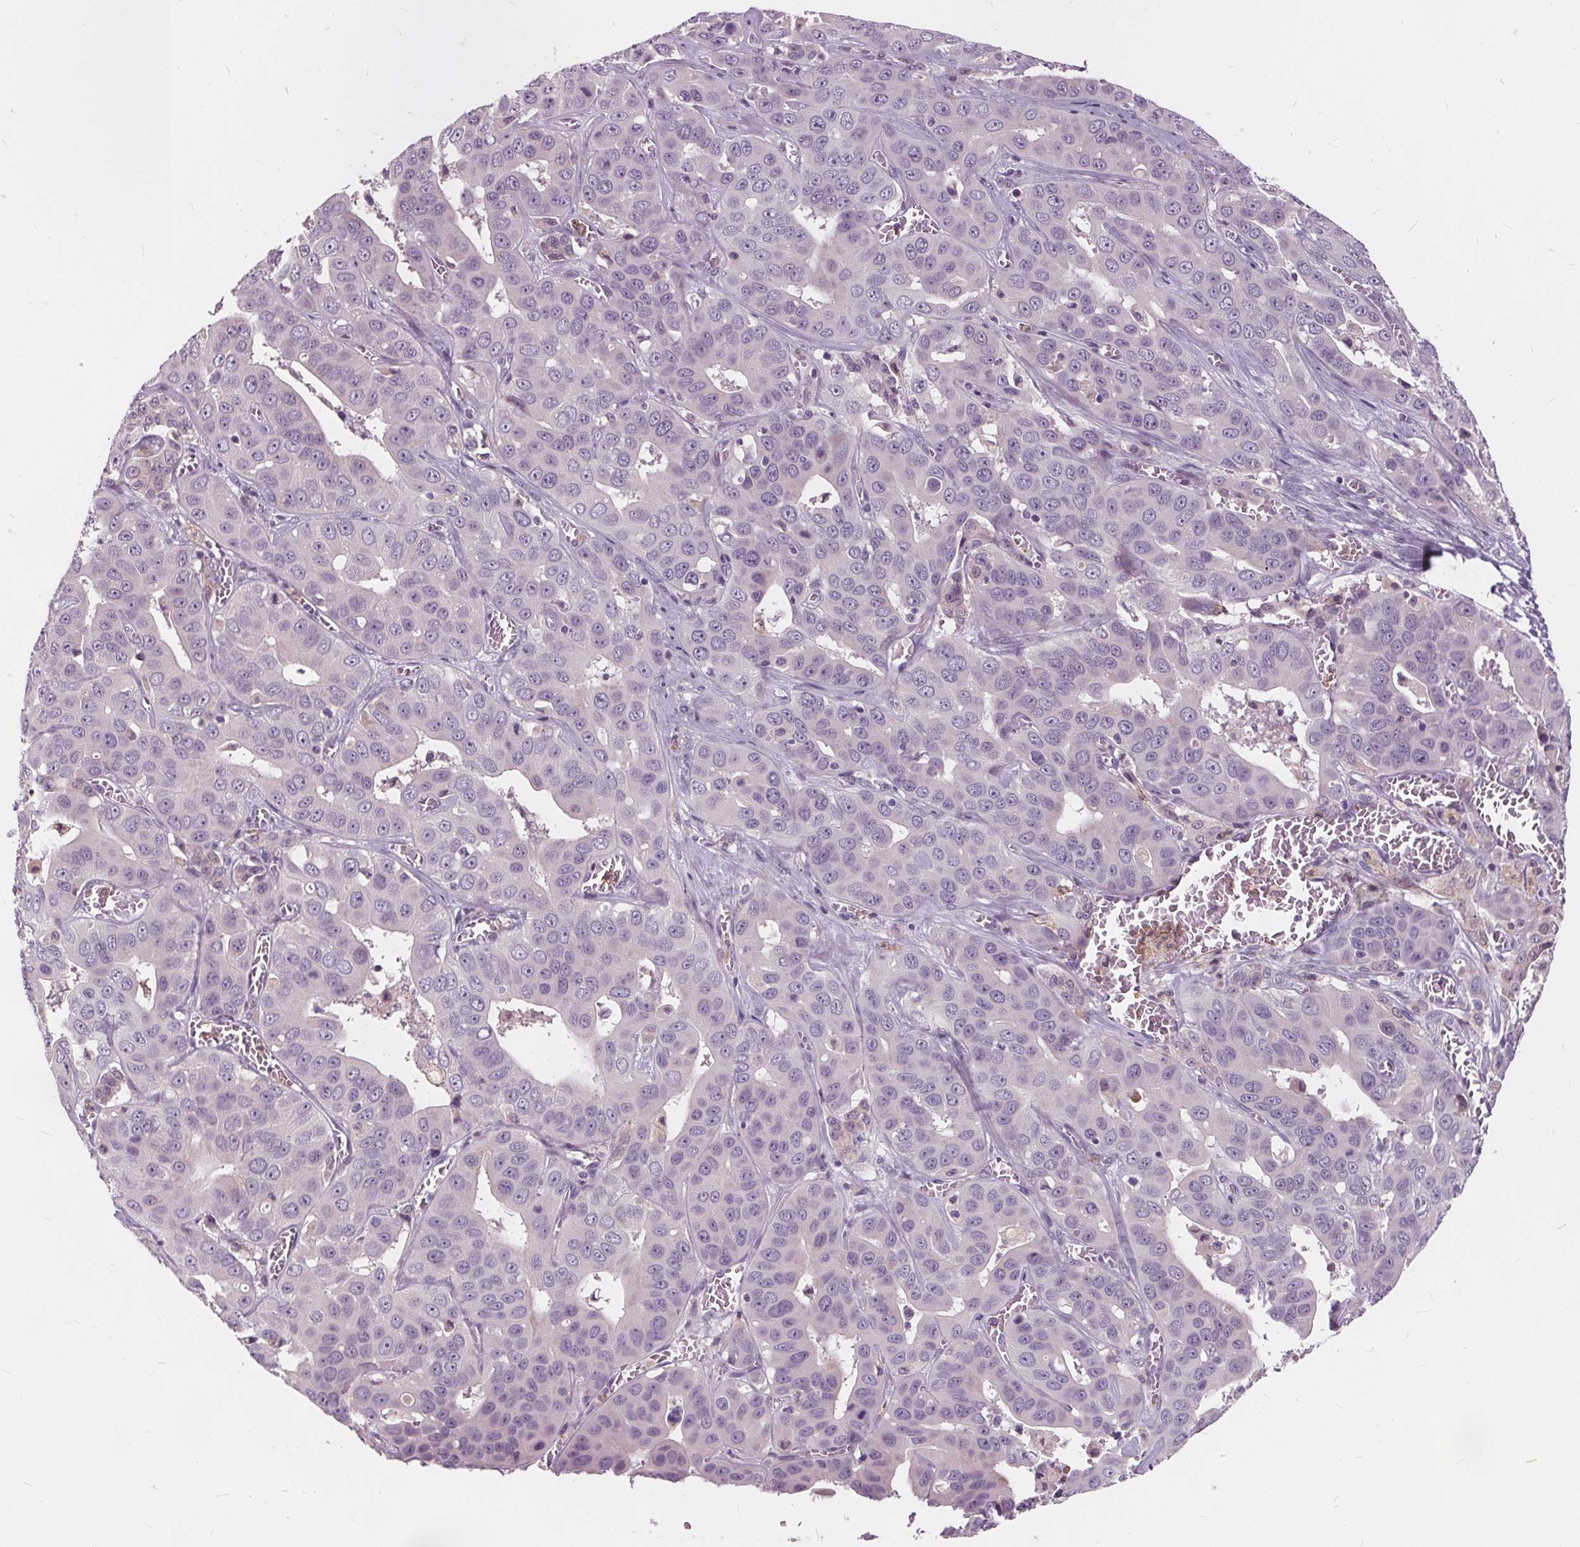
{"staining": {"intensity": "negative", "quantity": "none", "location": "none"}, "tissue": "liver cancer", "cell_type": "Tumor cells", "image_type": "cancer", "snomed": [{"axis": "morphology", "description": "Cholangiocarcinoma"}, {"axis": "topography", "description": "Liver"}], "caption": "High magnification brightfield microscopy of liver cholangiocarcinoma stained with DAB (3,3'-diaminobenzidine) (brown) and counterstained with hematoxylin (blue): tumor cells show no significant staining.", "gene": "HAAO", "patient": {"sex": "female", "age": 52}}